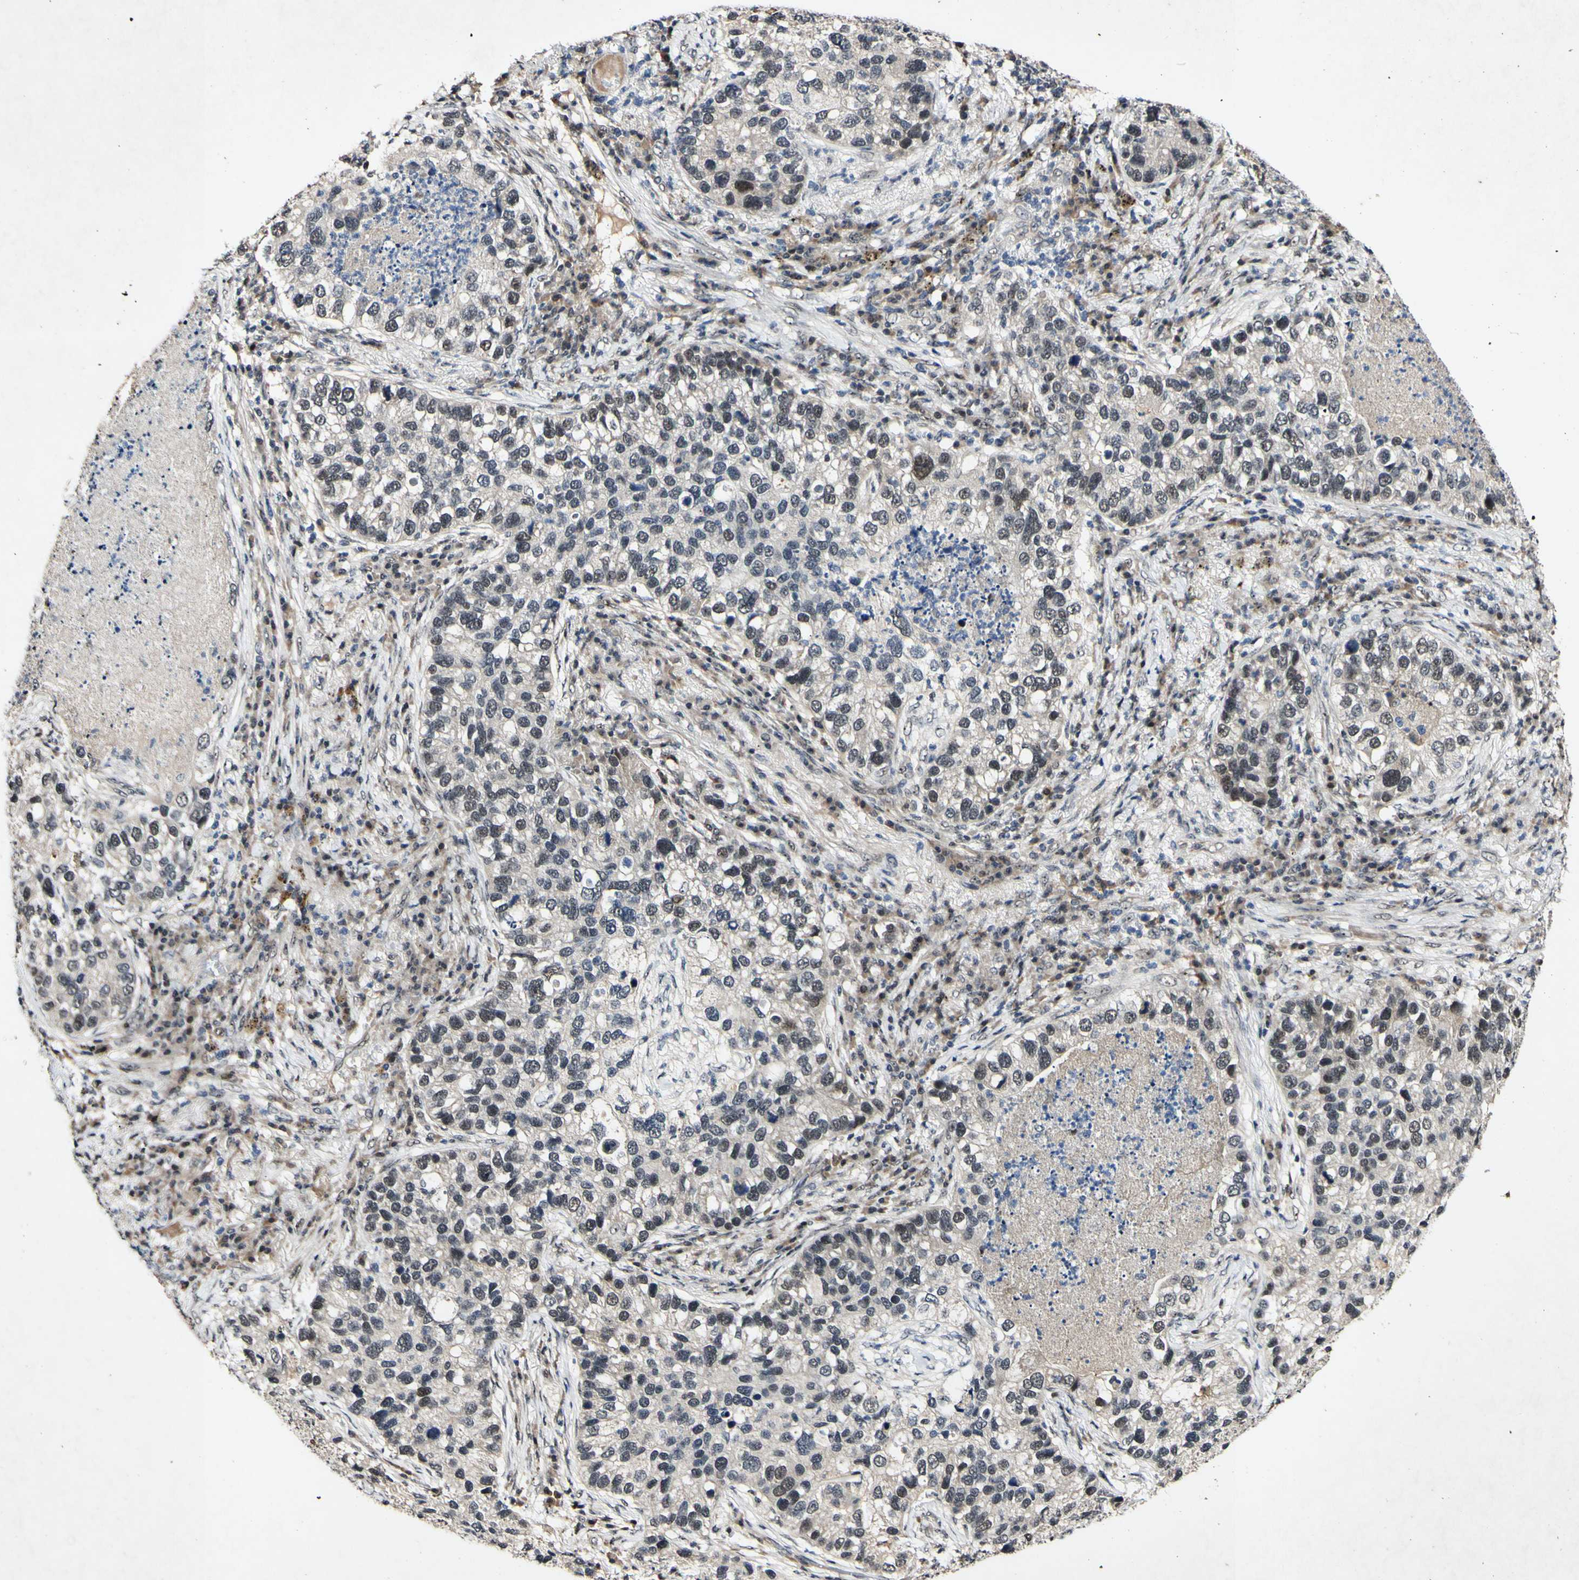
{"staining": {"intensity": "weak", "quantity": "25%-75%", "location": "cytoplasmic/membranous,nuclear"}, "tissue": "lung cancer", "cell_type": "Tumor cells", "image_type": "cancer", "snomed": [{"axis": "morphology", "description": "Normal tissue, NOS"}, {"axis": "morphology", "description": "Adenocarcinoma, NOS"}, {"axis": "topography", "description": "Bronchus"}, {"axis": "topography", "description": "Lung"}], "caption": "A brown stain shows weak cytoplasmic/membranous and nuclear expression of a protein in lung cancer tumor cells.", "gene": "POLR2F", "patient": {"sex": "male", "age": 54}}